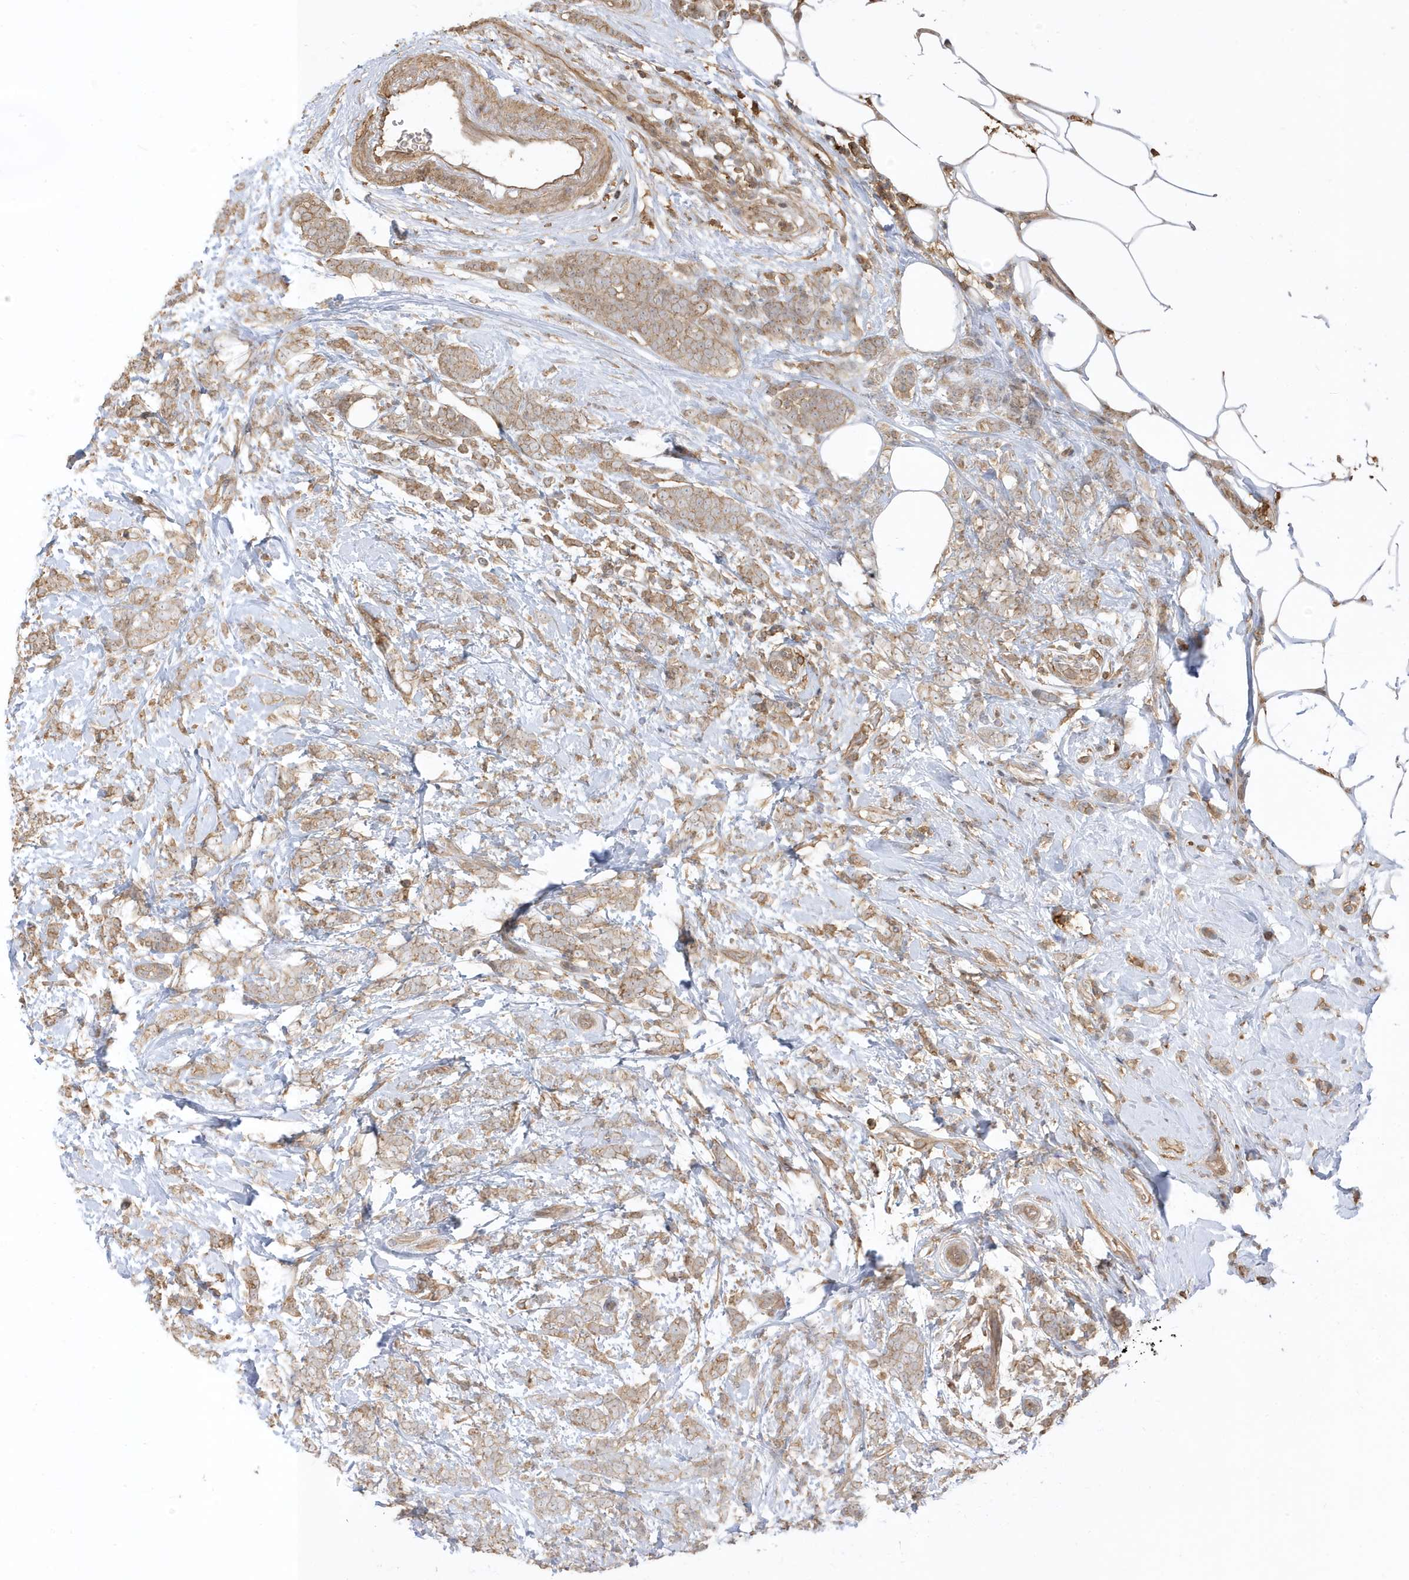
{"staining": {"intensity": "weak", "quantity": ">75%", "location": "cytoplasmic/membranous"}, "tissue": "breast cancer", "cell_type": "Tumor cells", "image_type": "cancer", "snomed": [{"axis": "morphology", "description": "Lobular carcinoma"}, {"axis": "topography", "description": "Breast"}], "caption": "There is low levels of weak cytoplasmic/membranous positivity in tumor cells of breast lobular carcinoma, as demonstrated by immunohistochemical staining (brown color).", "gene": "ZBTB8A", "patient": {"sex": "female", "age": 58}}